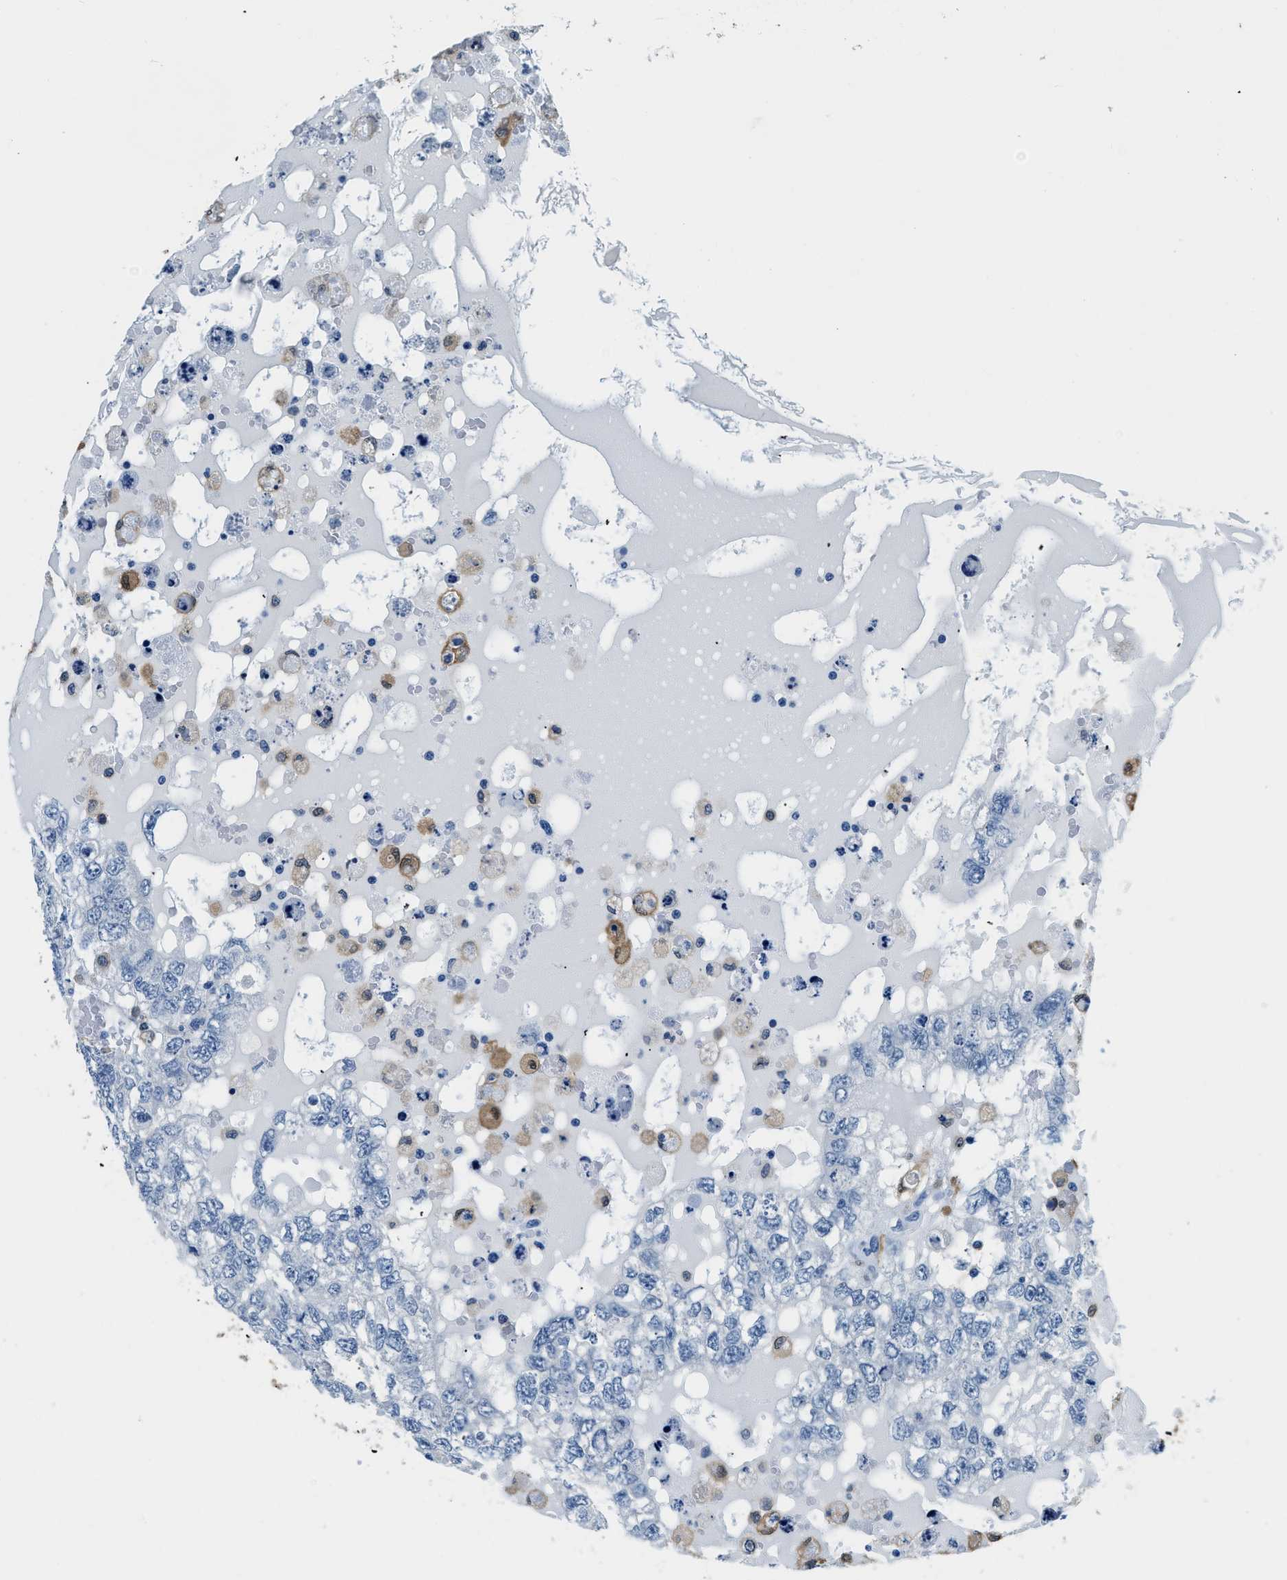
{"staining": {"intensity": "negative", "quantity": "none", "location": "none"}, "tissue": "testis cancer", "cell_type": "Tumor cells", "image_type": "cancer", "snomed": [{"axis": "morphology", "description": "Carcinoma, Embryonal, NOS"}, {"axis": "topography", "description": "Testis"}], "caption": "Image shows no protein expression in tumor cells of testis embryonal carcinoma tissue. The staining was performed using DAB to visualize the protein expression in brown, while the nuclei were stained in blue with hematoxylin (Magnification: 20x).", "gene": "CAPG", "patient": {"sex": "male", "age": 36}}